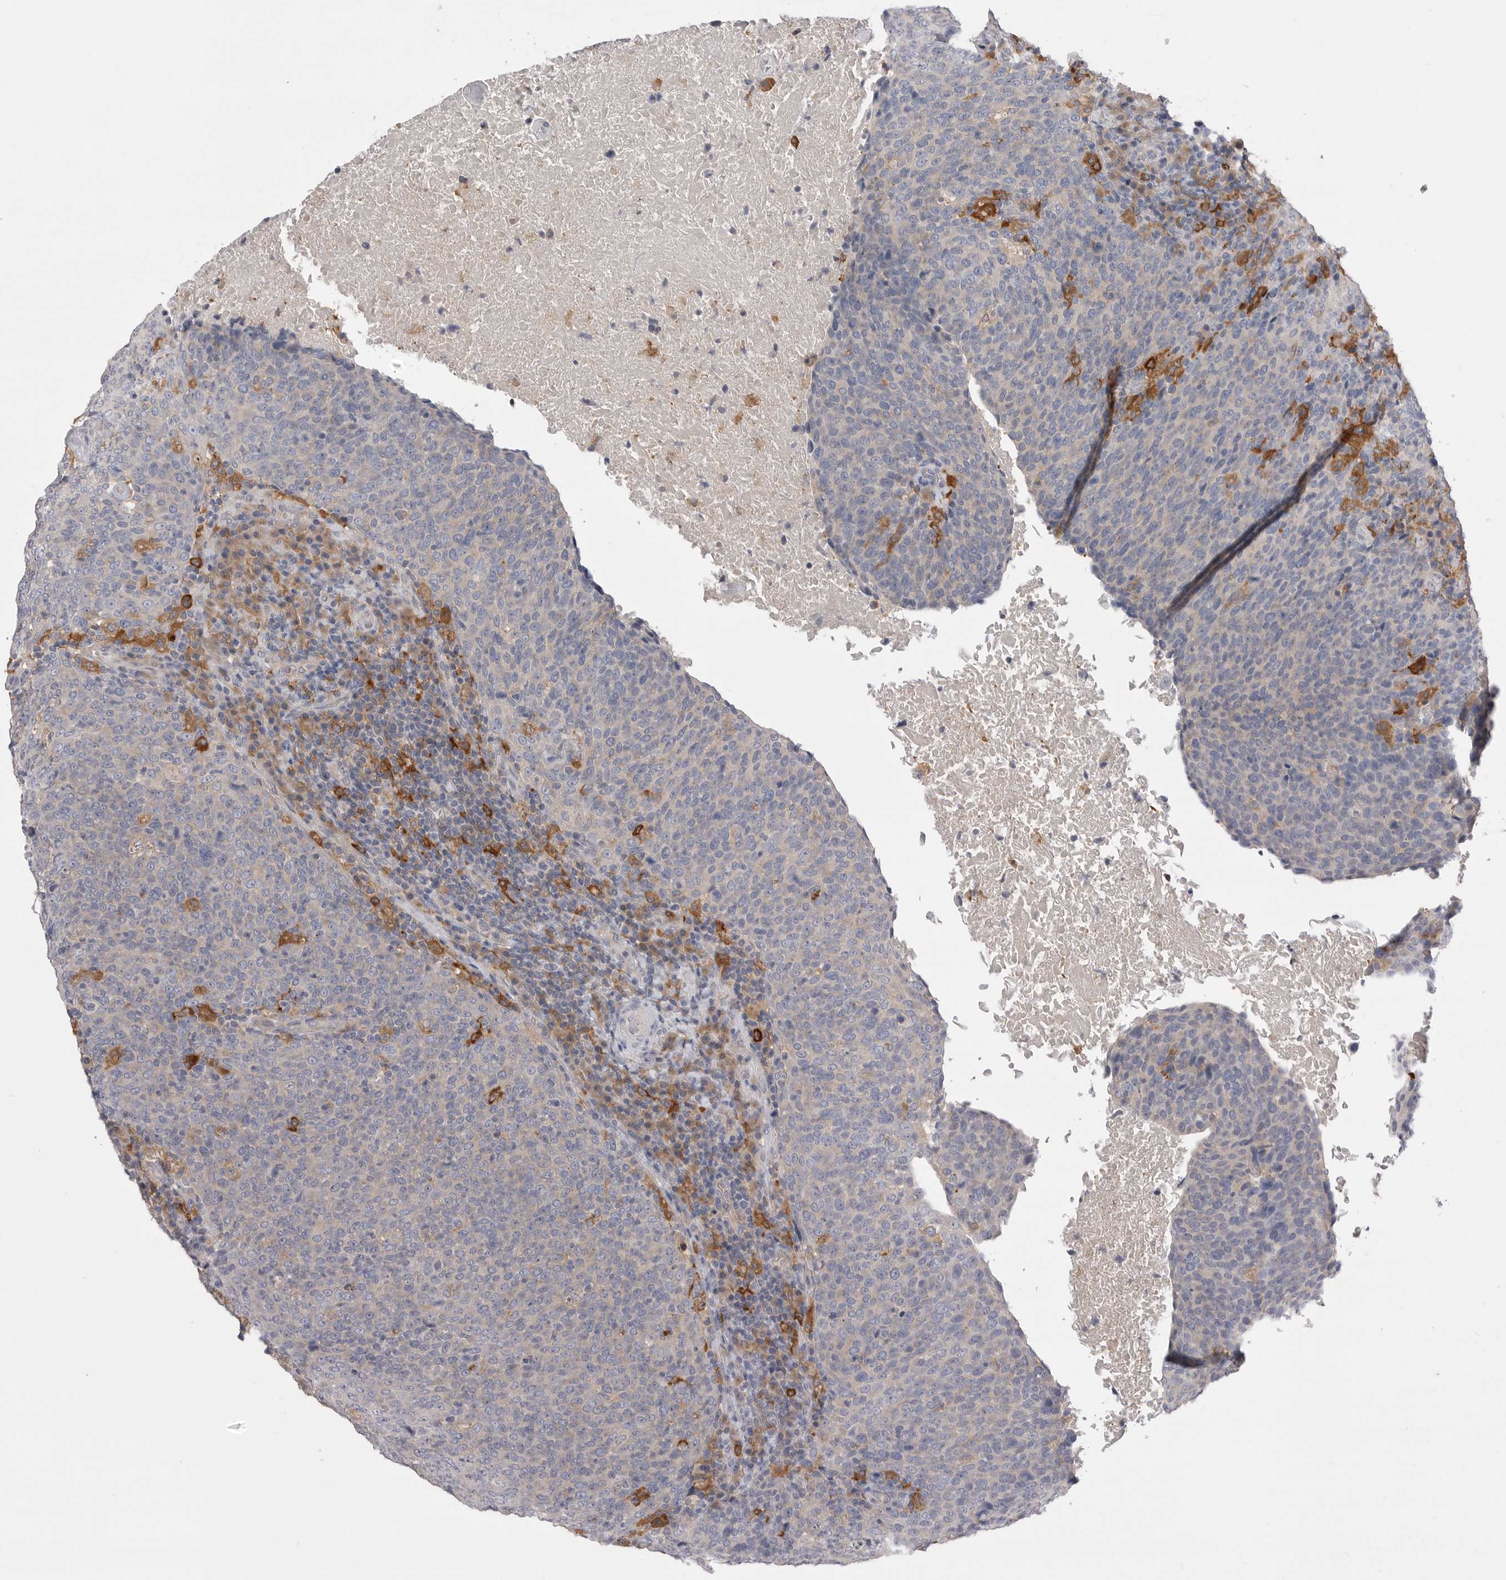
{"staining": {"intensity": "negative", "quantity": "none", "location": "none"}, "tissue": "head and neck cancer", "cell_type": "Tumor cells", "image_type": "cancer", "snomed": [{"axis": "morphology", "description": "Squamous cell carcinoma, NOS"}, {"axis": "morphology", "description": "Squamous cell carcinoma, metastatic, NOS"}, {"axis": "topography", "description": "Lymph node"}, {"axis": "topography", "description": "Head-Neck"}], "caption": "DAB (3,3'-diaminobenzidine) immunohistochemical staining of human head and neck squamous cell carcinoma displays no significant expression in tumor cells.", "gene": "VAC14", "patient": {"sex": "male", "age": 62}}